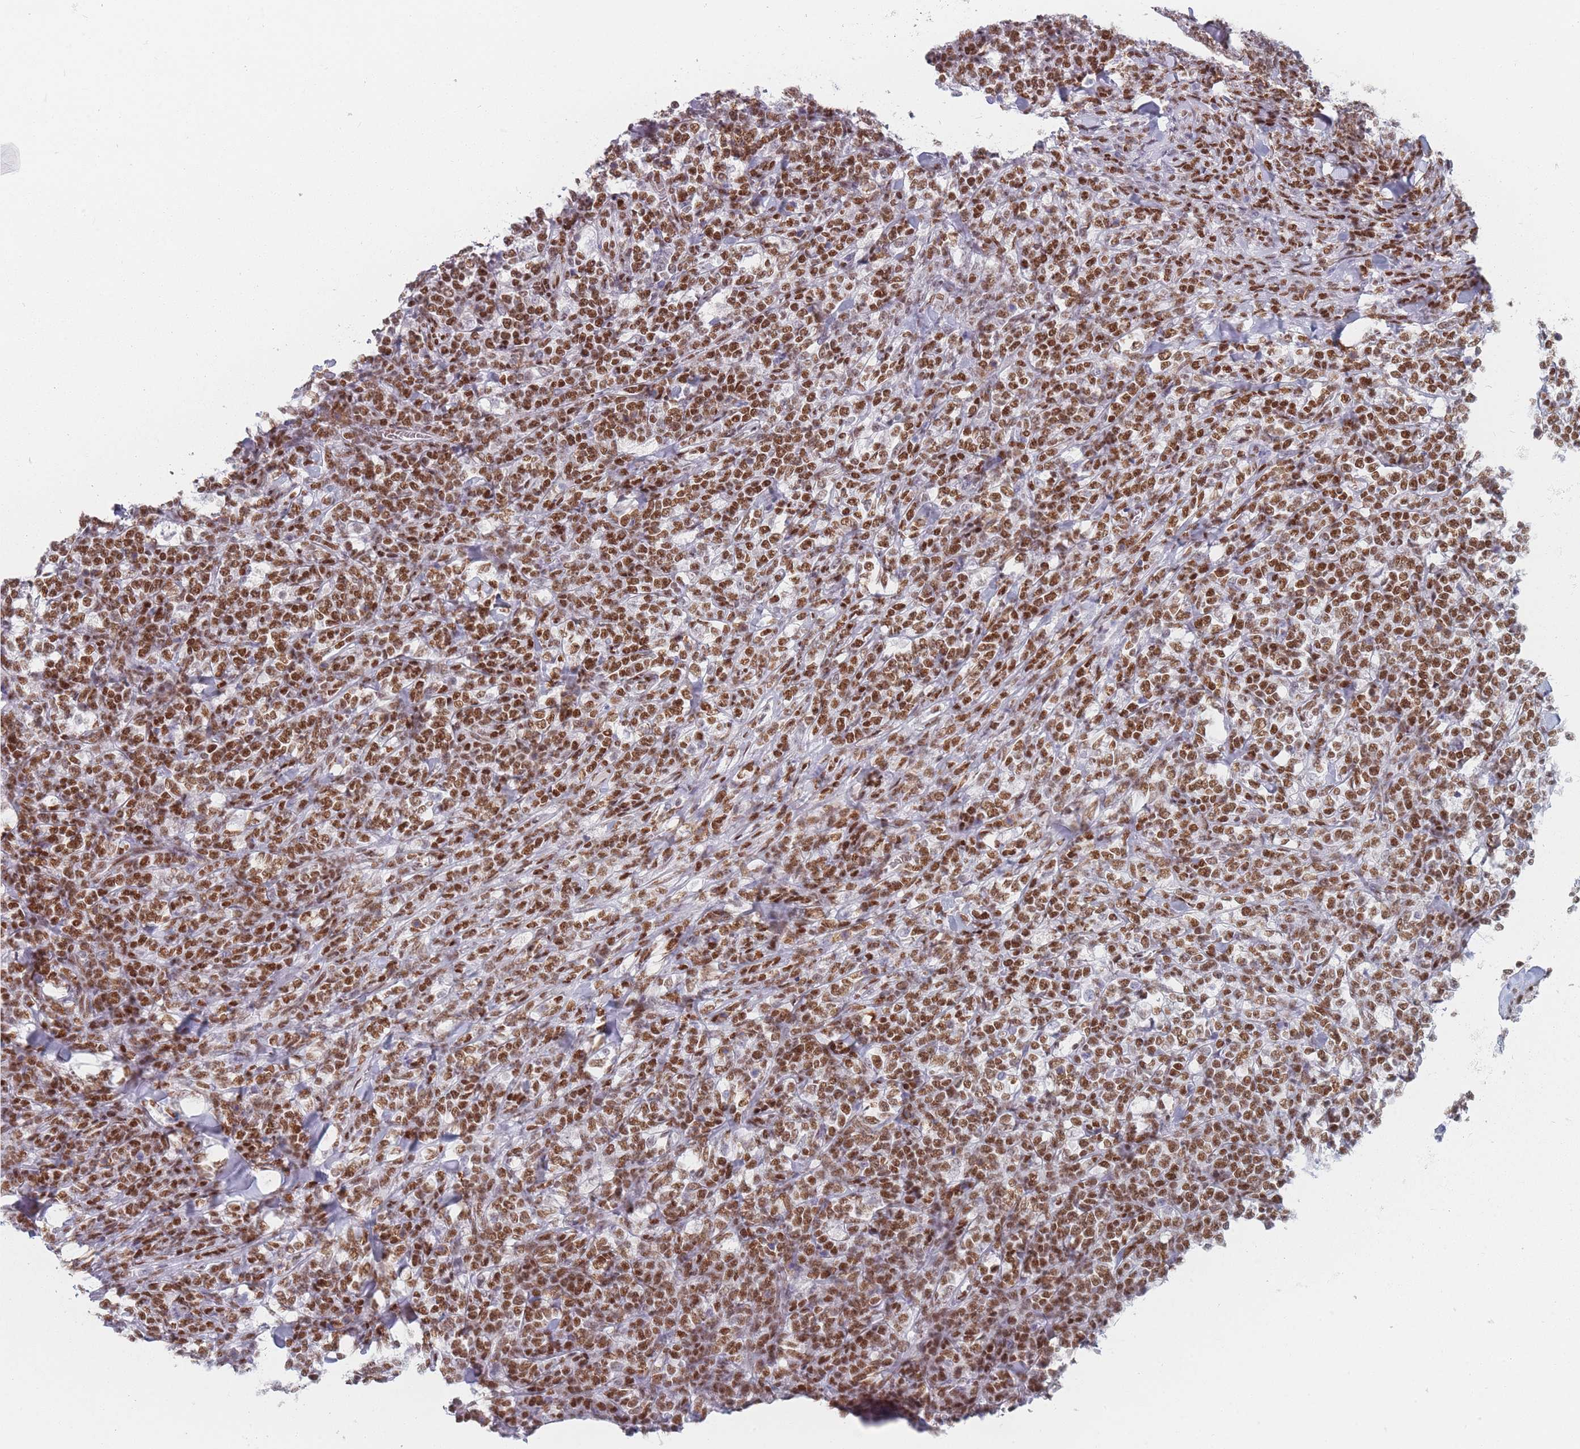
{"staining": {"intensity": "moderate", "quantity": ">75%", "location": "nuclear"}, "tissue": "lymphoma", "cell_type": "Tumor cells", "image_type": "cancer", "snomed": [{"axis": "morphology", "description": "Malignant lymphoma, non-Hodgkin's type, High grade"}, {"axis": "topography", "description": "Small intestine"}], "caption": "An image showing moderate nuclear positivity in about >75% of tumor cells in high-grade malignant lymphoma, non-Hodgkin's type, as visualized by brown immunohistochemical staining.", "gene": "SAFB2", "patient": {"sex": "male", "age": 8}}